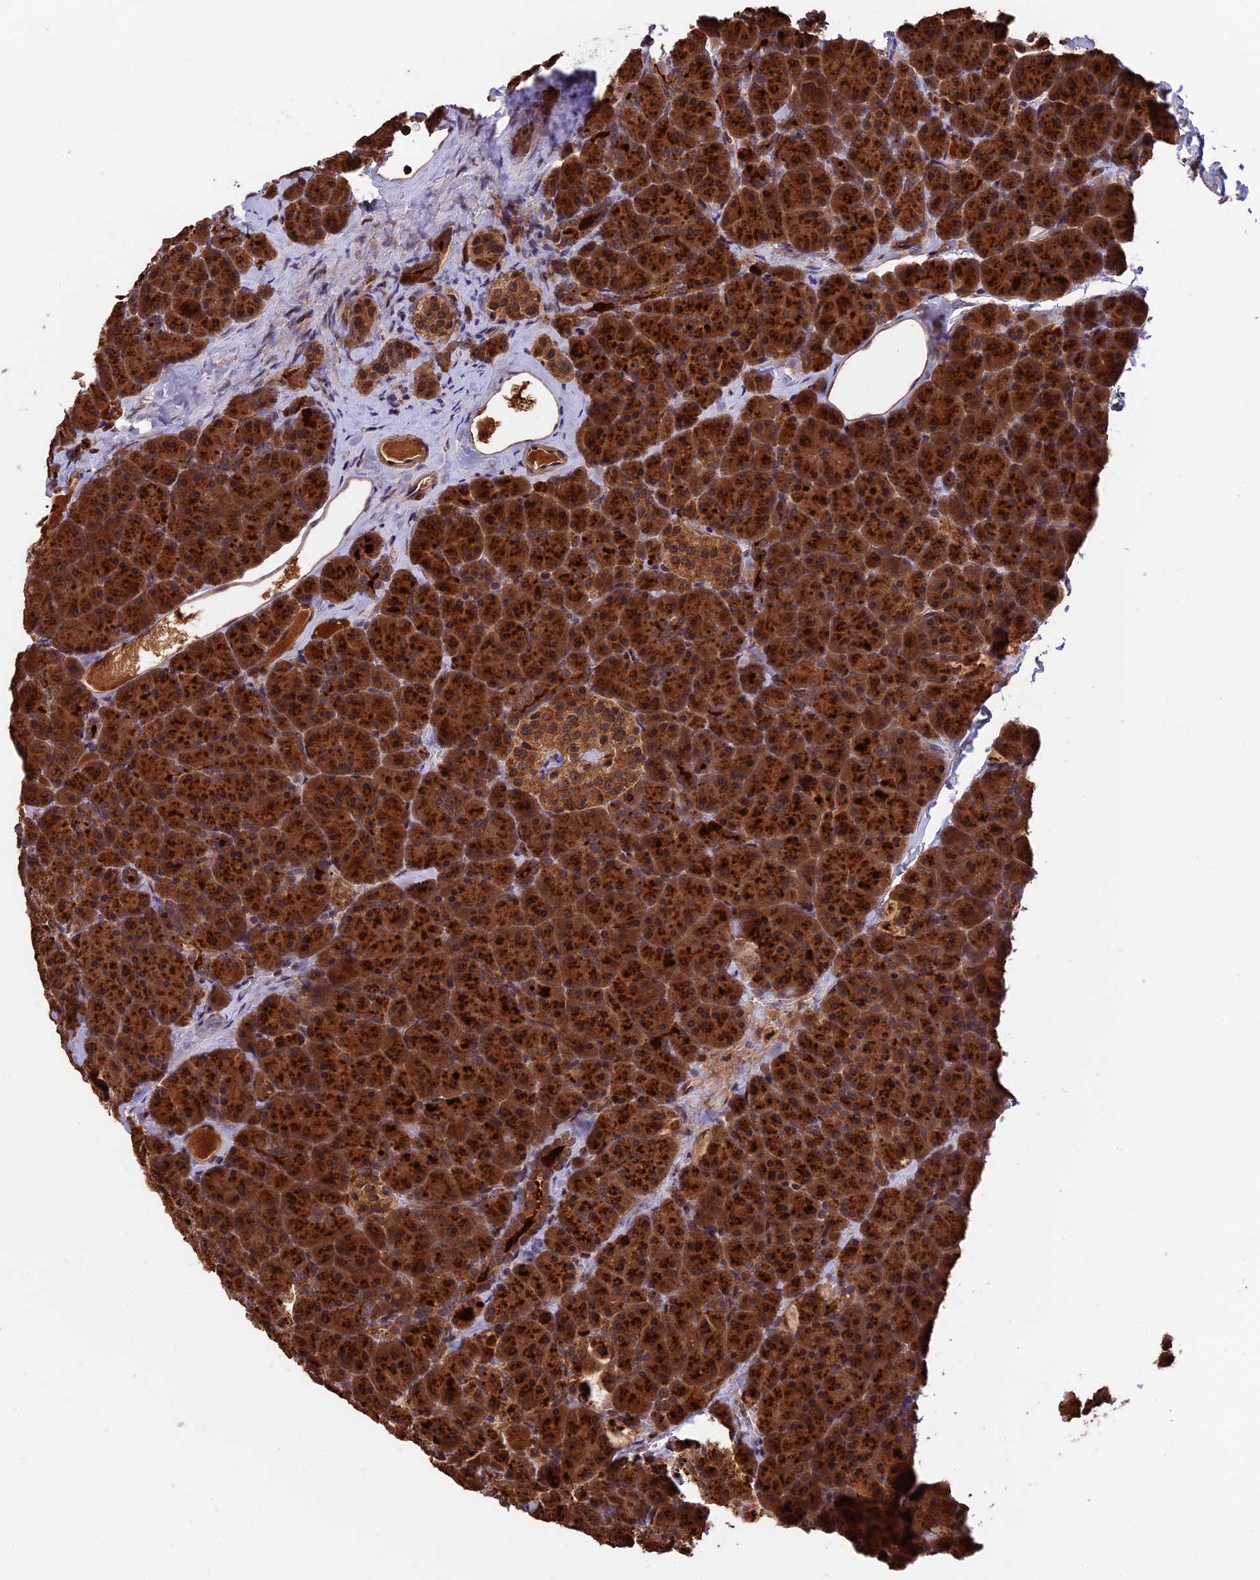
{"staining": {"intensity": "strong", "quantity": ">75%", "location": "cytoplasmic/membranous"}, "tissue": "pancreas", "cell_type": "Exocrine glandular cells", "image_type": "normal", "snomed": [{"axis": "morphology", "description": "Normal tissue, NOS"}, {"axis": "topography", "description": "Pancreas"}], "caption": "Approximately >75% of exocrine glandular cells in unremarkable pancreas display strong cytoplasmic/membranous protein expression as visualized by brown immunohistochemical staining.", "gene": "ESCO1", "patient": {"sex": "male", "age": 36}}